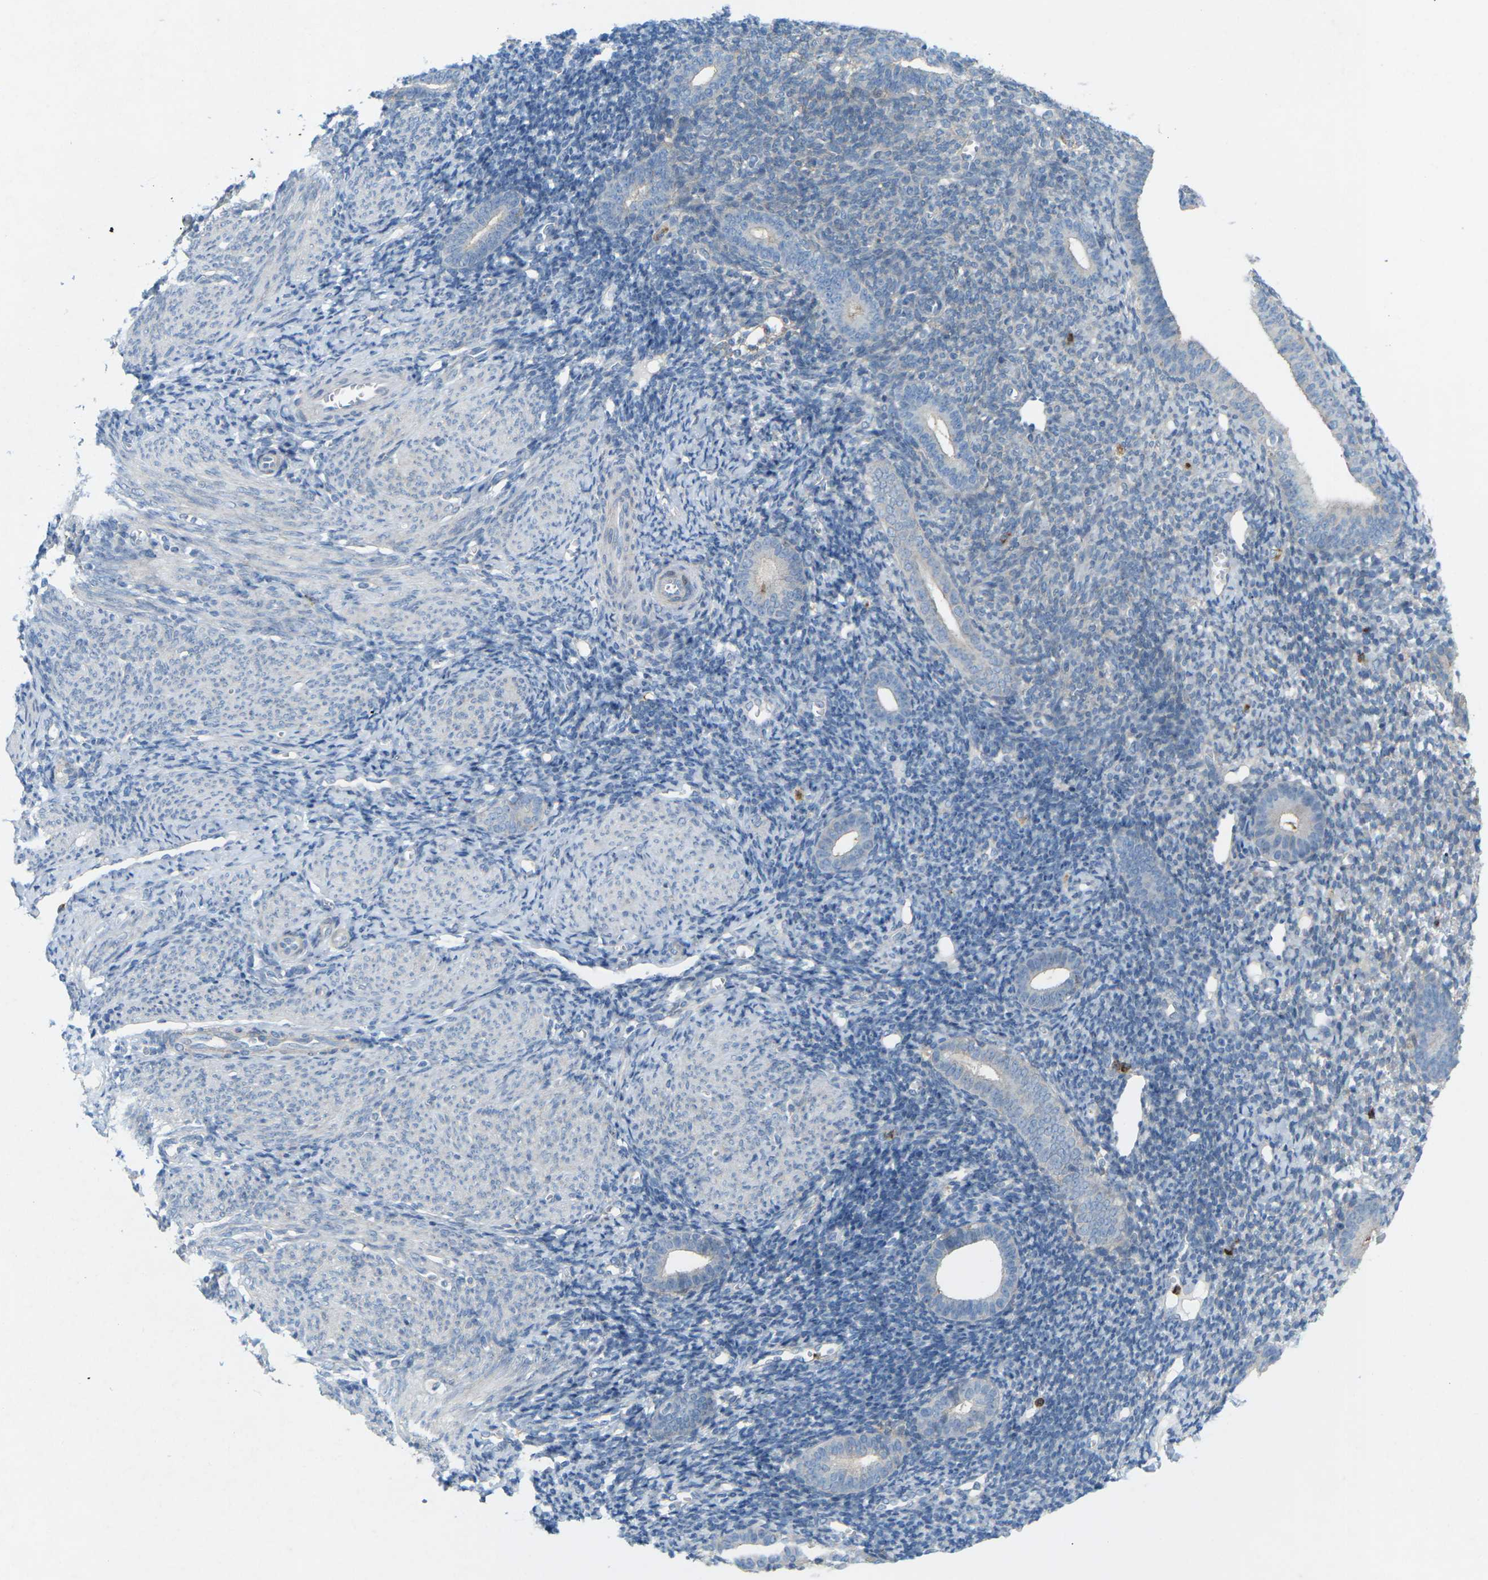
{"staining": {"intensity": "negative", "quantity": "none", "location": "none"}, "tissue": "endometrium", "cell_type": "Cells in endometrial stroma", "image_type": "normal", "snomed": [{"axis": "morphology", "description": "Normal tissue, NOS"}, {"axis": "topography", "description": "Endometrium"}], "caption": "This is a histopathology image of IHC staining of benign endometrium, which shows no positivity in cells in endometrial stroma. The staining is performed using DAB (3,3'-diaminobenzidine) brown chromogen with nuclei counter-stained in using hematoxylin.", "gene": "STK11", "patient": {"sex": "female", "age": 50}}